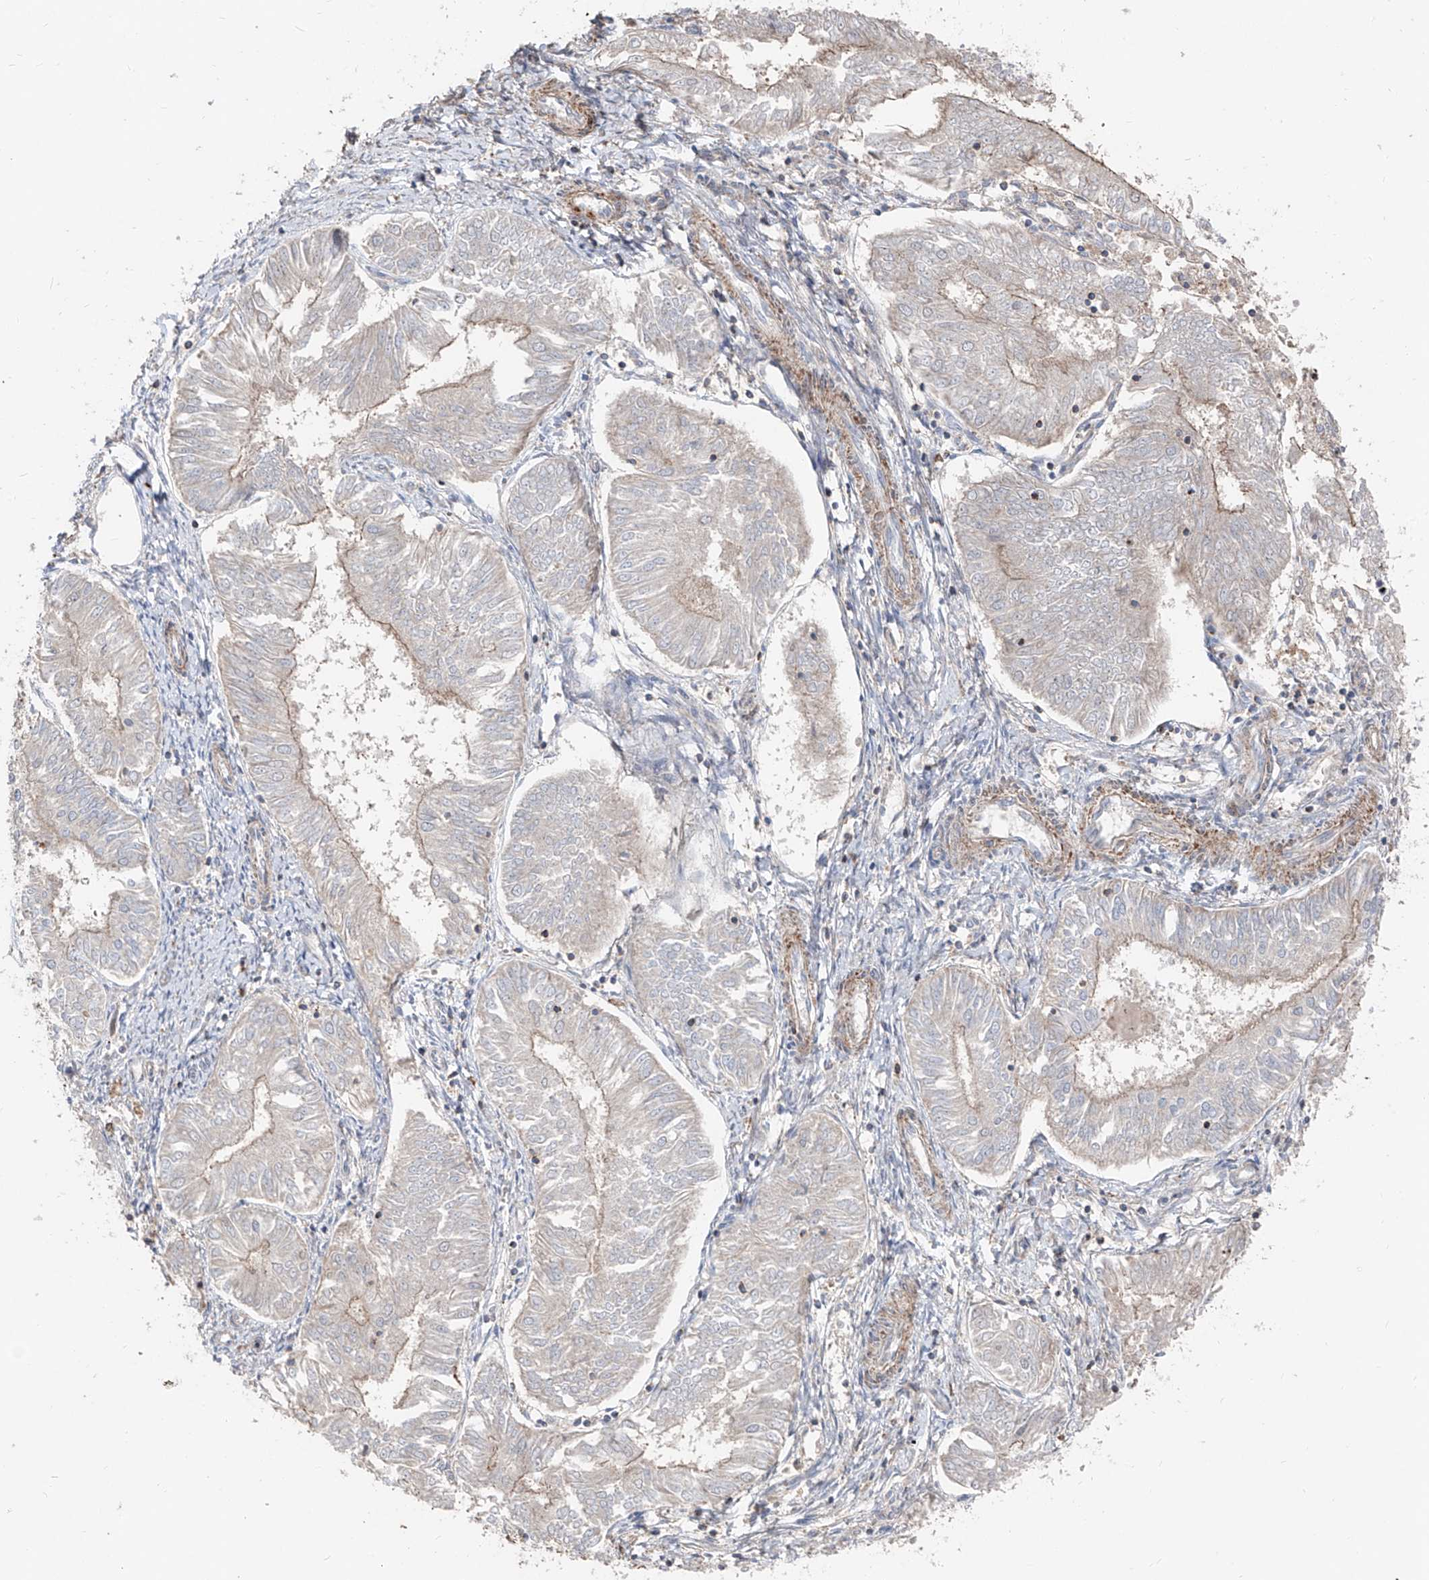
{"staining": {"intensity": "weak", "quantity": "25%-75%", "location": "cytoplasmic/membranous"}, "tissue": "endometrial cancer", "cell_type": "Tumor cells", "image_type": "cancer", "snomed": [{"axis": "morphology", "description": "Adenocarcinoma, NOS"}, {"axis": "topography", "description": "Endometrium"}], "caption": "A histopathology image of human endometrial cancer stained for a protein reveals weak cytoplasmic/membranous brown staining in tumor cells.", "gene": "UFD1", "patient": {"sex": "female", "age": 58}}